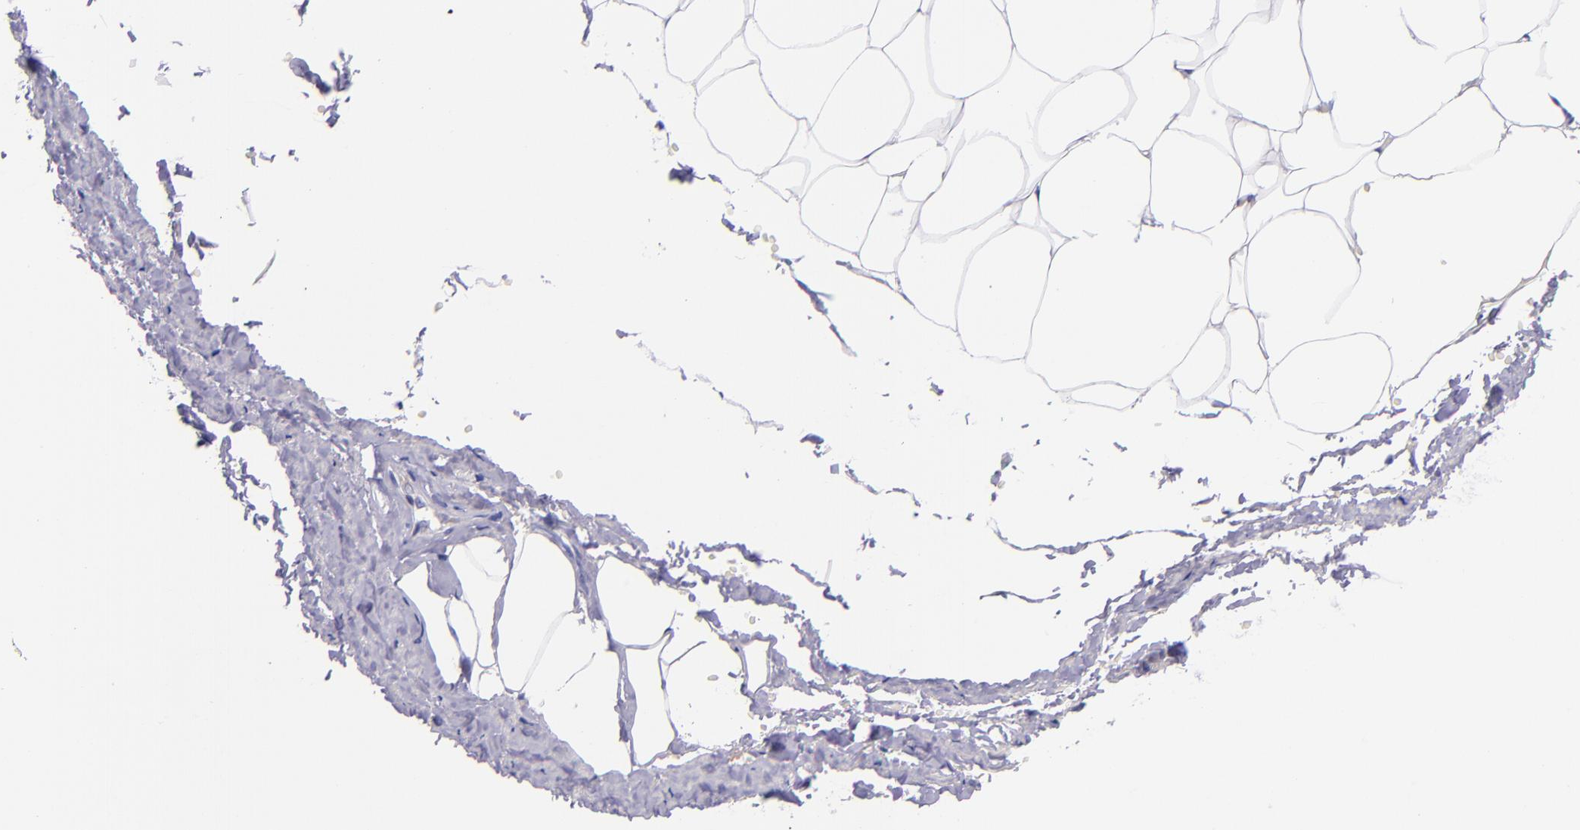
{"staining": {"intensity": "negative", "quantity": "none", "location": "none"}, "tissue": "adipose tissue", "cell_type": "Adipocytes", "image_type": "normal", "snomed": [{"axis": "morphology", "description": "Normal tissue, NOS"}, {"axis": "topography", "description": "Soft tissue"}, {"axis": "topography", "description": "Peripheral nerve tissue"}], "caption": "The immunohistochemistry histopathology image has no significant positivity in adipocytes of adipose tissue. The staining is performed using DAB (3,3'-diaminobenzidine) brown chromogen with nuclei counter-stained in using hematoxylin.", "gene": "SELE", "patient": {"sex": "female", "age": 68}}